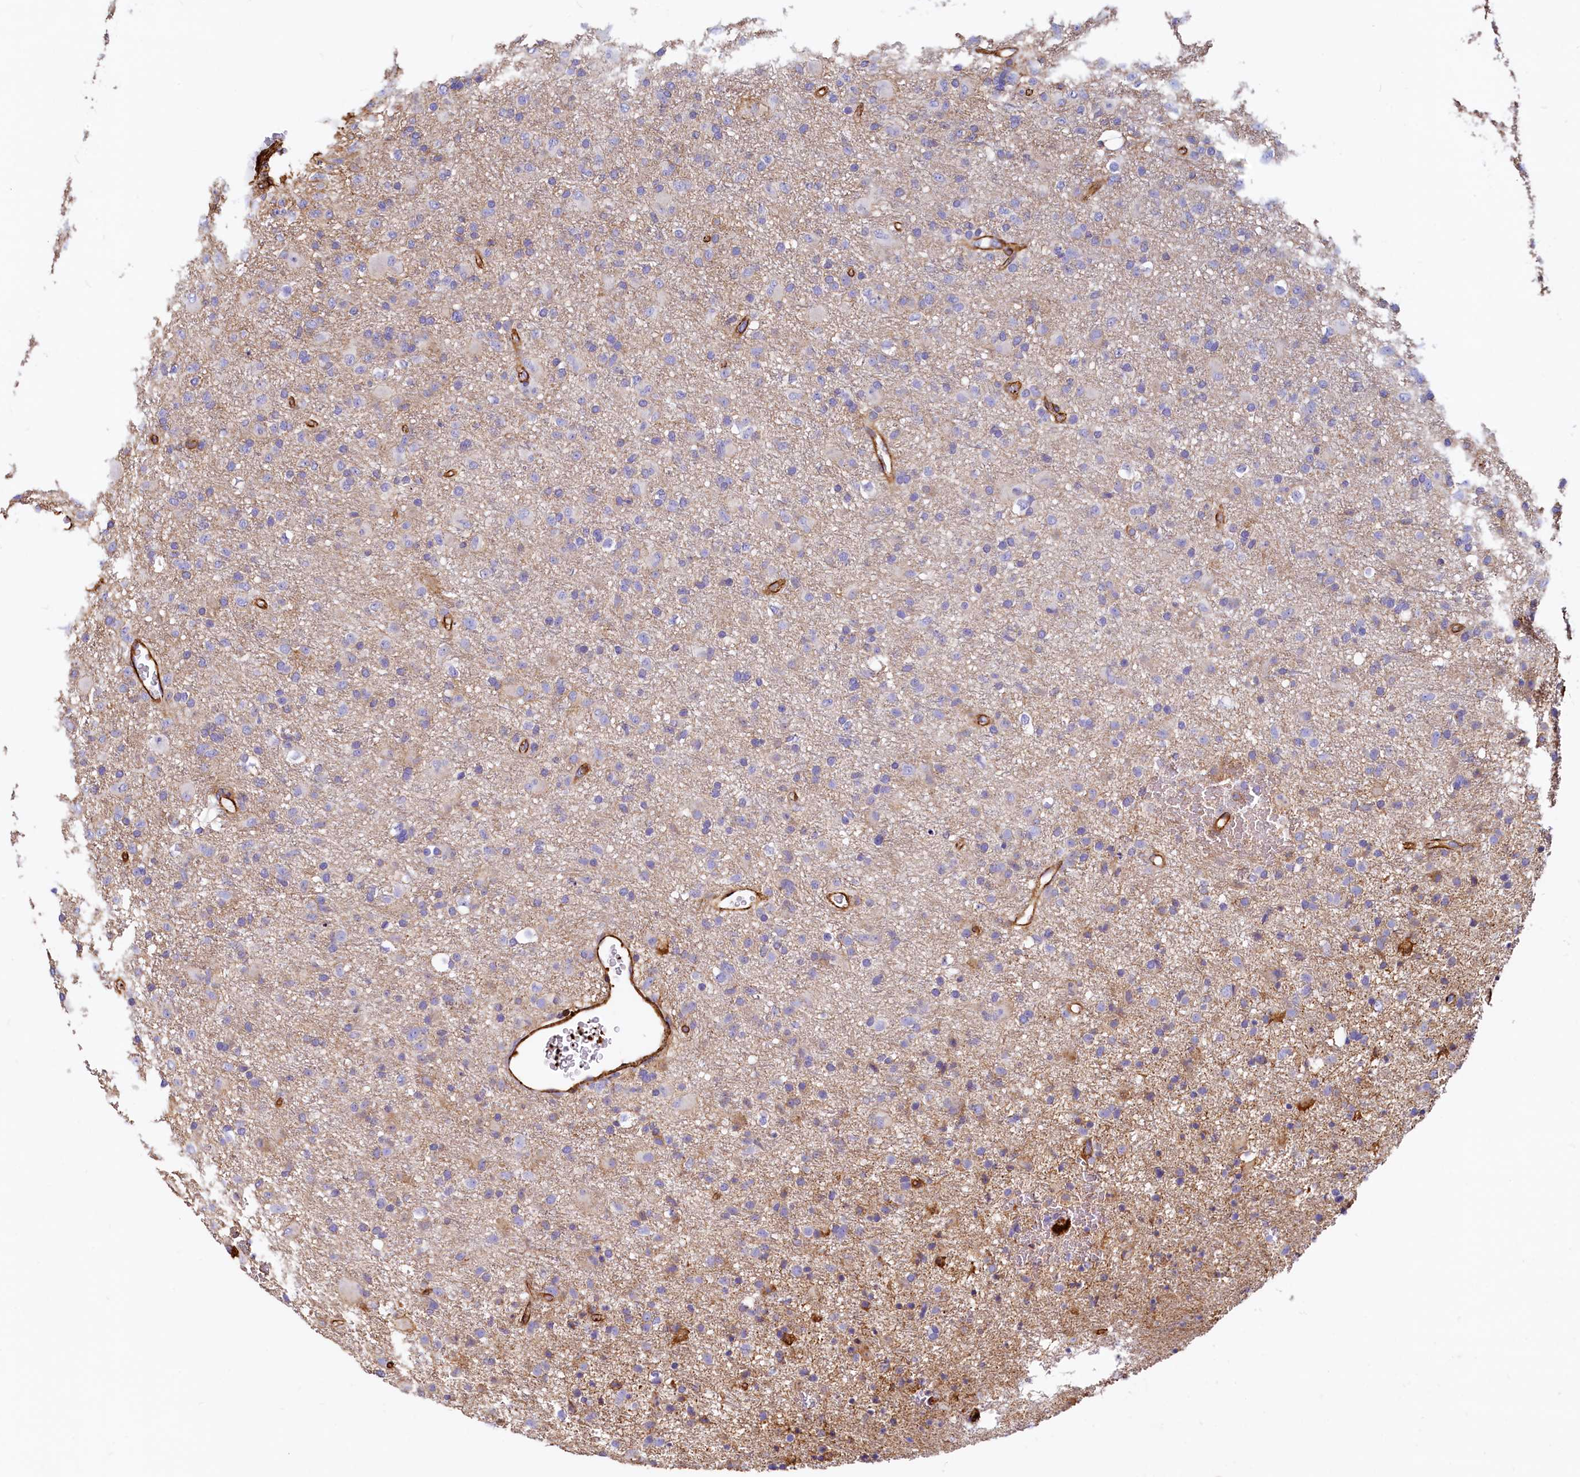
{"staining": {"intensity": "negative", "quantity": "none", "location": "none"}, "tissue": "glioma", "cell_type": "Tumor cells", "image_type": "cancer", "snomed": [{"axis": "morphology", "description": "Glioma, malignant, Low grade"}, {"axis": "topography", "description": "Brain"}], "caption": "Malignant glioma (low-grade) was stained to show a protein in brown. There is no significant positivity in tumor cells. (Immunohistochemistry (ihc), brightfield microscopy, high magnification).", "gene": "THBS1", "patient": {"sex": "male", "age": 65}}